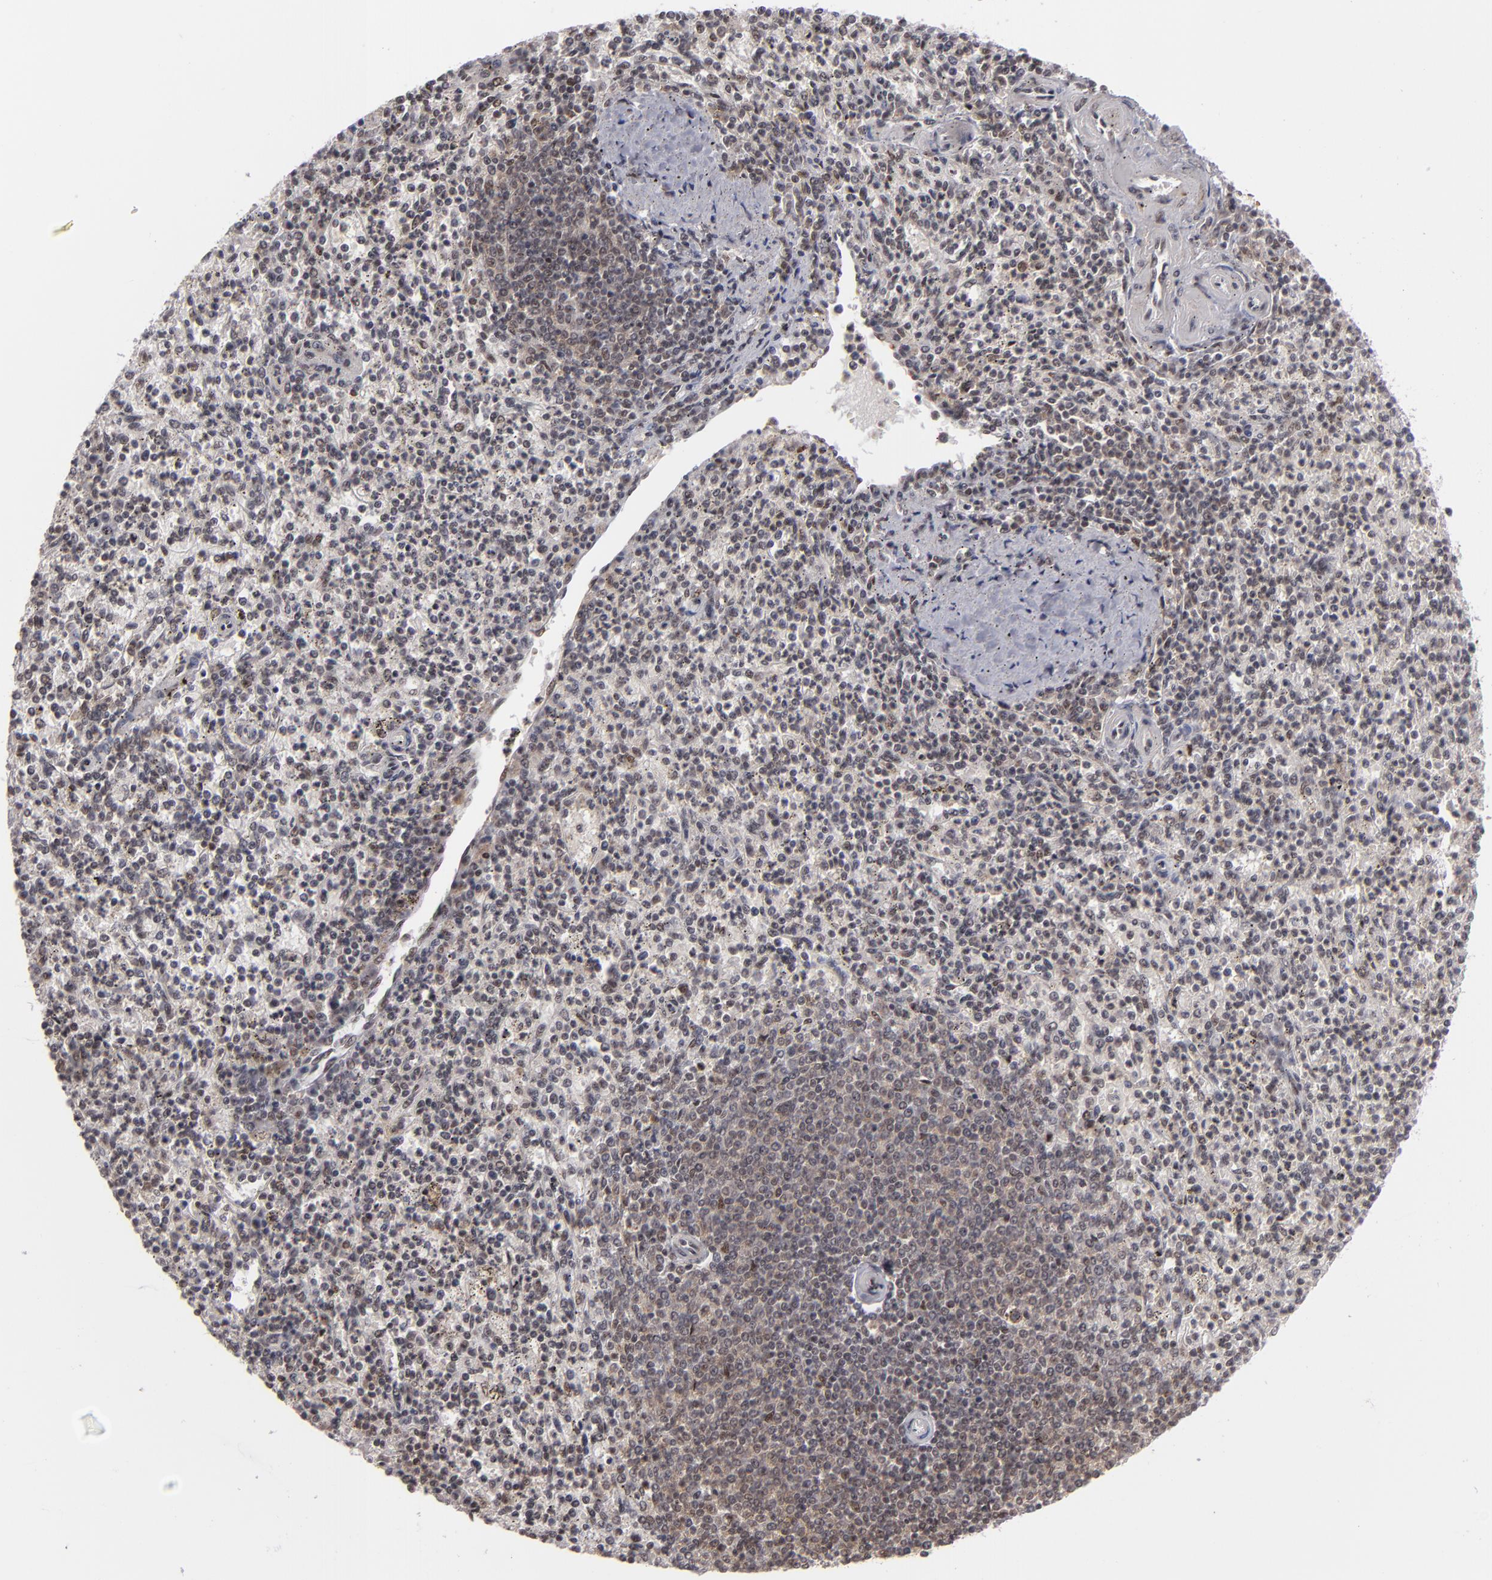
{"staining": {"intensity": "moderate", "quantity": "25%-75%", "location": "nuclear"}, "tissue": "spleen", "cell_type": "Cells in red pulp", "image_type": "normal", "snomed": [{"axis": "morphology", "description": "Normal tissue, NOS"}, {"axis": "topography", "description": "Spleen"}], "caption": "Approximately 25%-75% of cells in red pulp in unremarkable human spleen reveal moderate nuclear protein expression as visualized by brown immunohistochemical staining.", "gene": "ZNF234", "patient": {"sex": "male", "age": 72}}